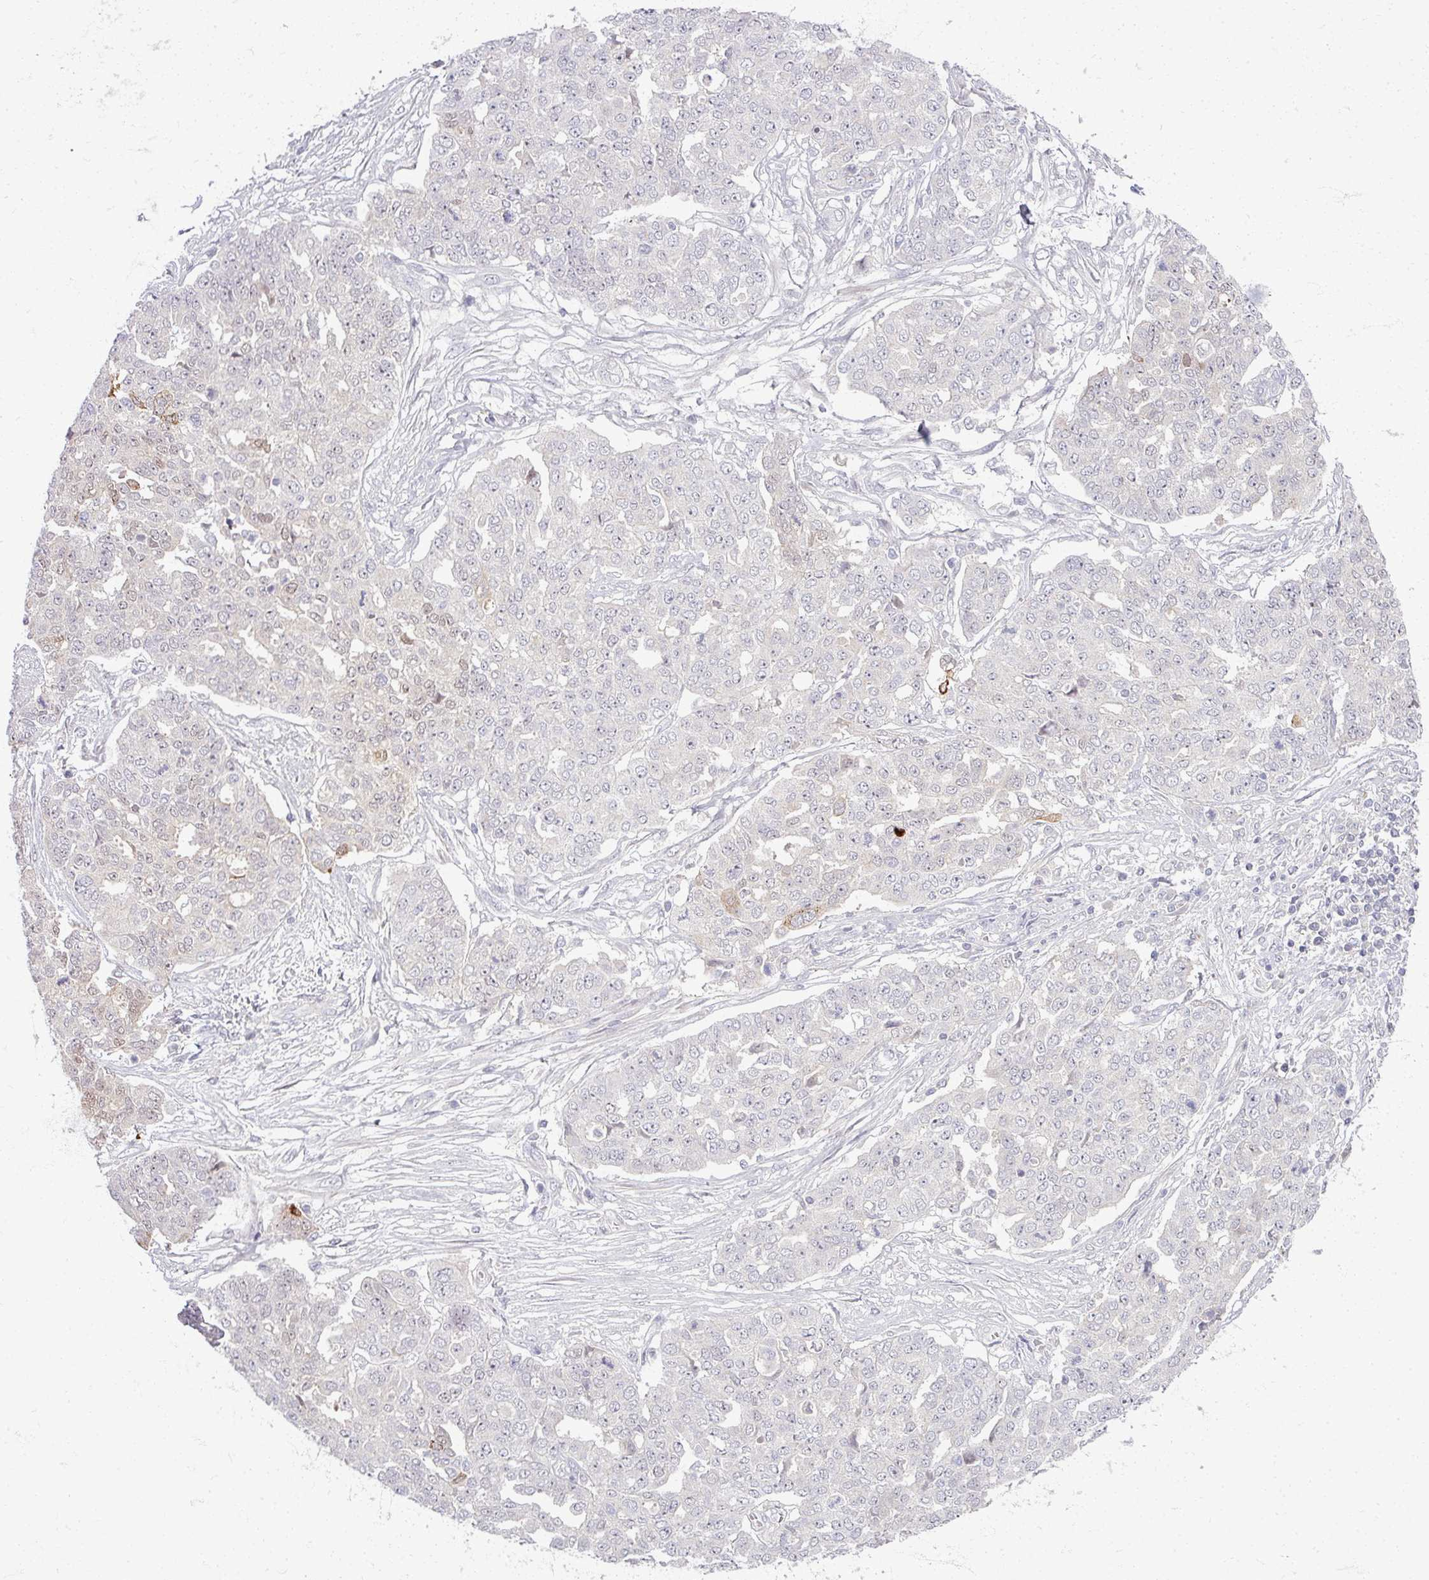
{"staining": {"intensity": "negative", "quantity": "none", "location": "none"}, "tissue": "ovarian cancer", "cell_type": "Tumor cells", "image_type": "cancer", "snomed": [{"axis": "morphology", "description": "Cystadenocarcinoma, serous, NOS"}, {"axis": "topography", "description": "Soft tissue"}, {"axis": "topography", "description": "Ovary"}], "caption": "There is no significant staining in tumor cells of ovarian cancer (serous cystadenocarcinoma).", "gene": "TTLL7", "patient": {"sex": "female", "age": 57}}